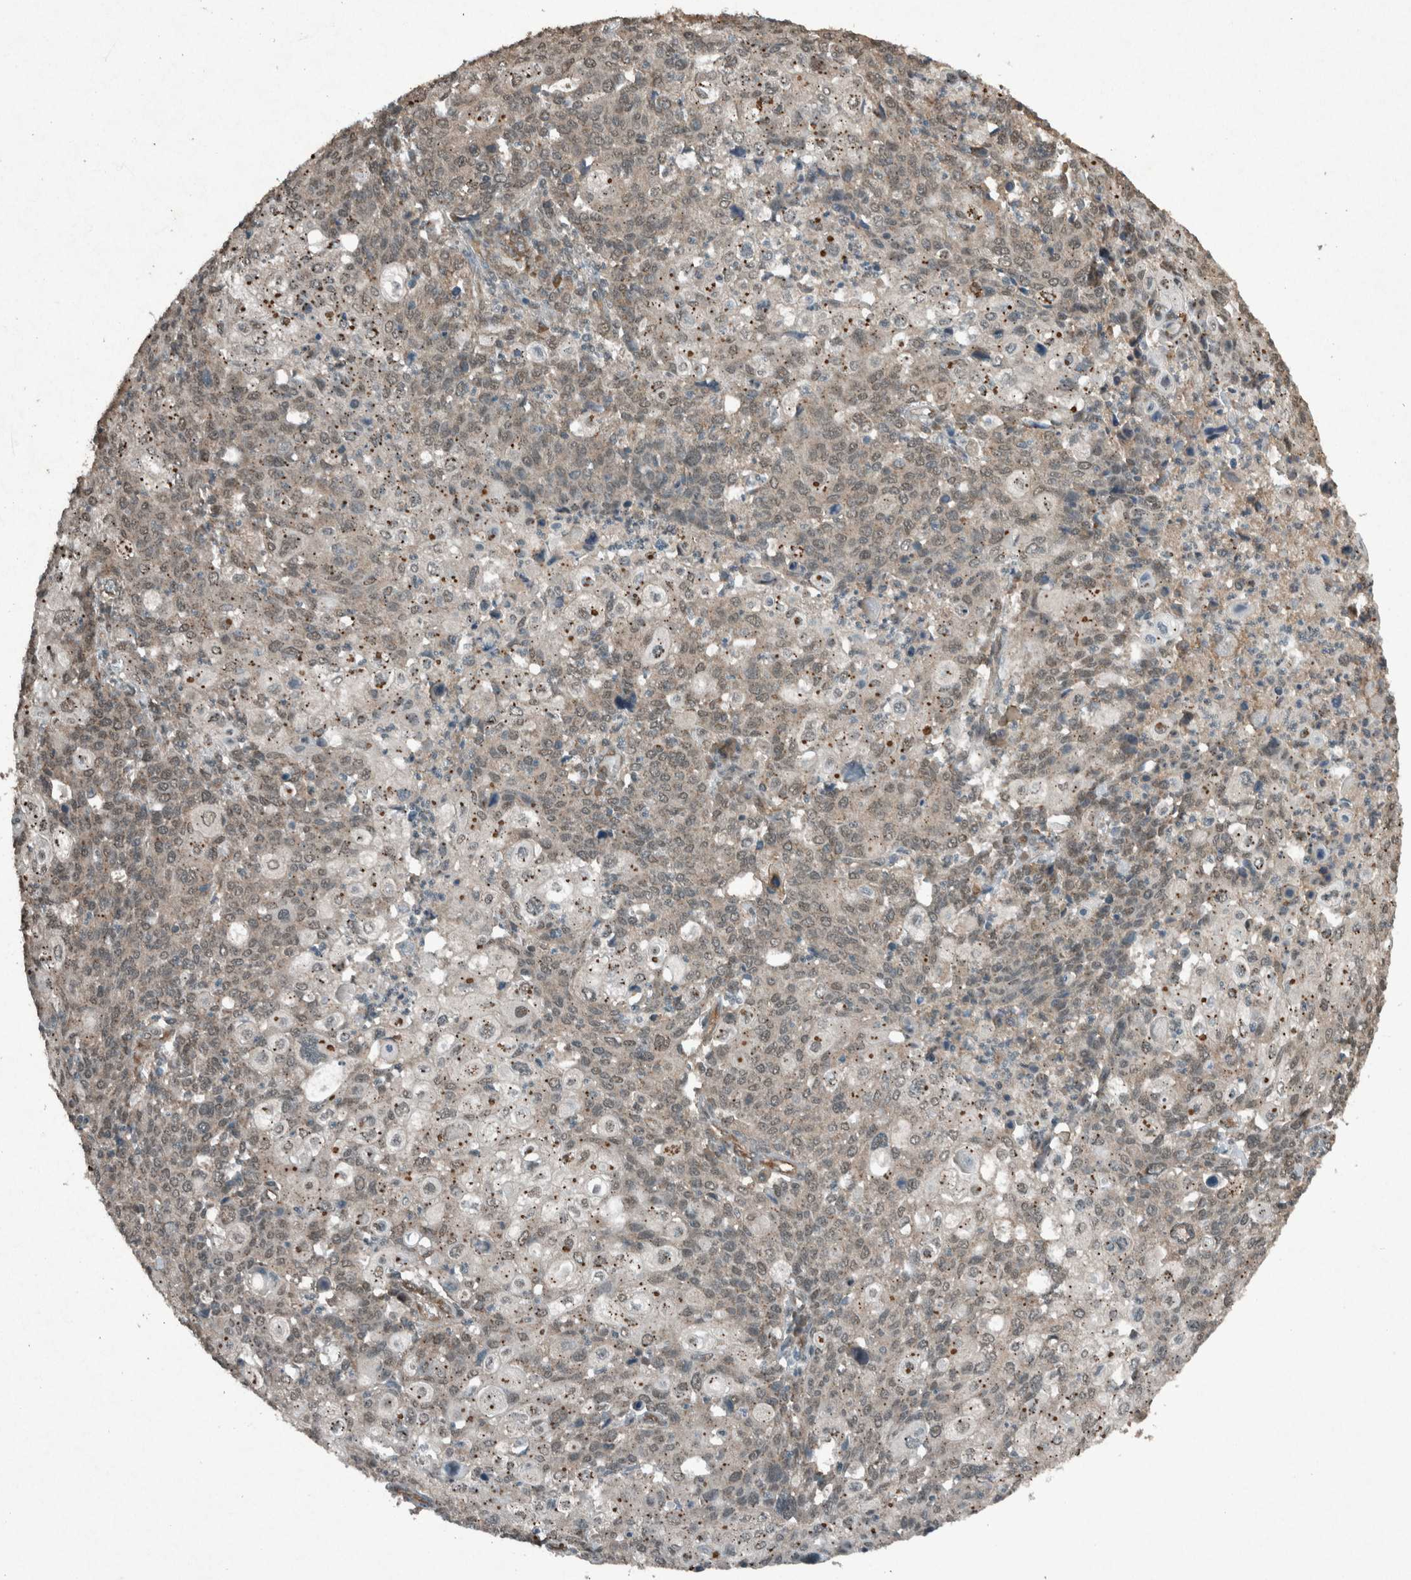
{"staining": {"intensity": "weak", "quantity": "25%-75%", "location": "cytoplasmic/membranous,nuclear"}, "tissue": "cervical cancer", "cell_type": "Tumor cells", "image_type": "cancer", "snomed": [{"axis": "morphology", "description": "Squamous cell carcinoma, NOS"}, {"axis": "topography", "description": "Cervix"}], "caption": "Protein staining of squamous cell carcinoma (cervical) tissue shows weak cytoplasmic/membranous and nuclear staining in approximately 25%-75% of tumor cells. (IHC, brightfield microscopy, high magnification).", "gene": "ARHGEF12", "patient": {"sex": "female", "age": 40}}